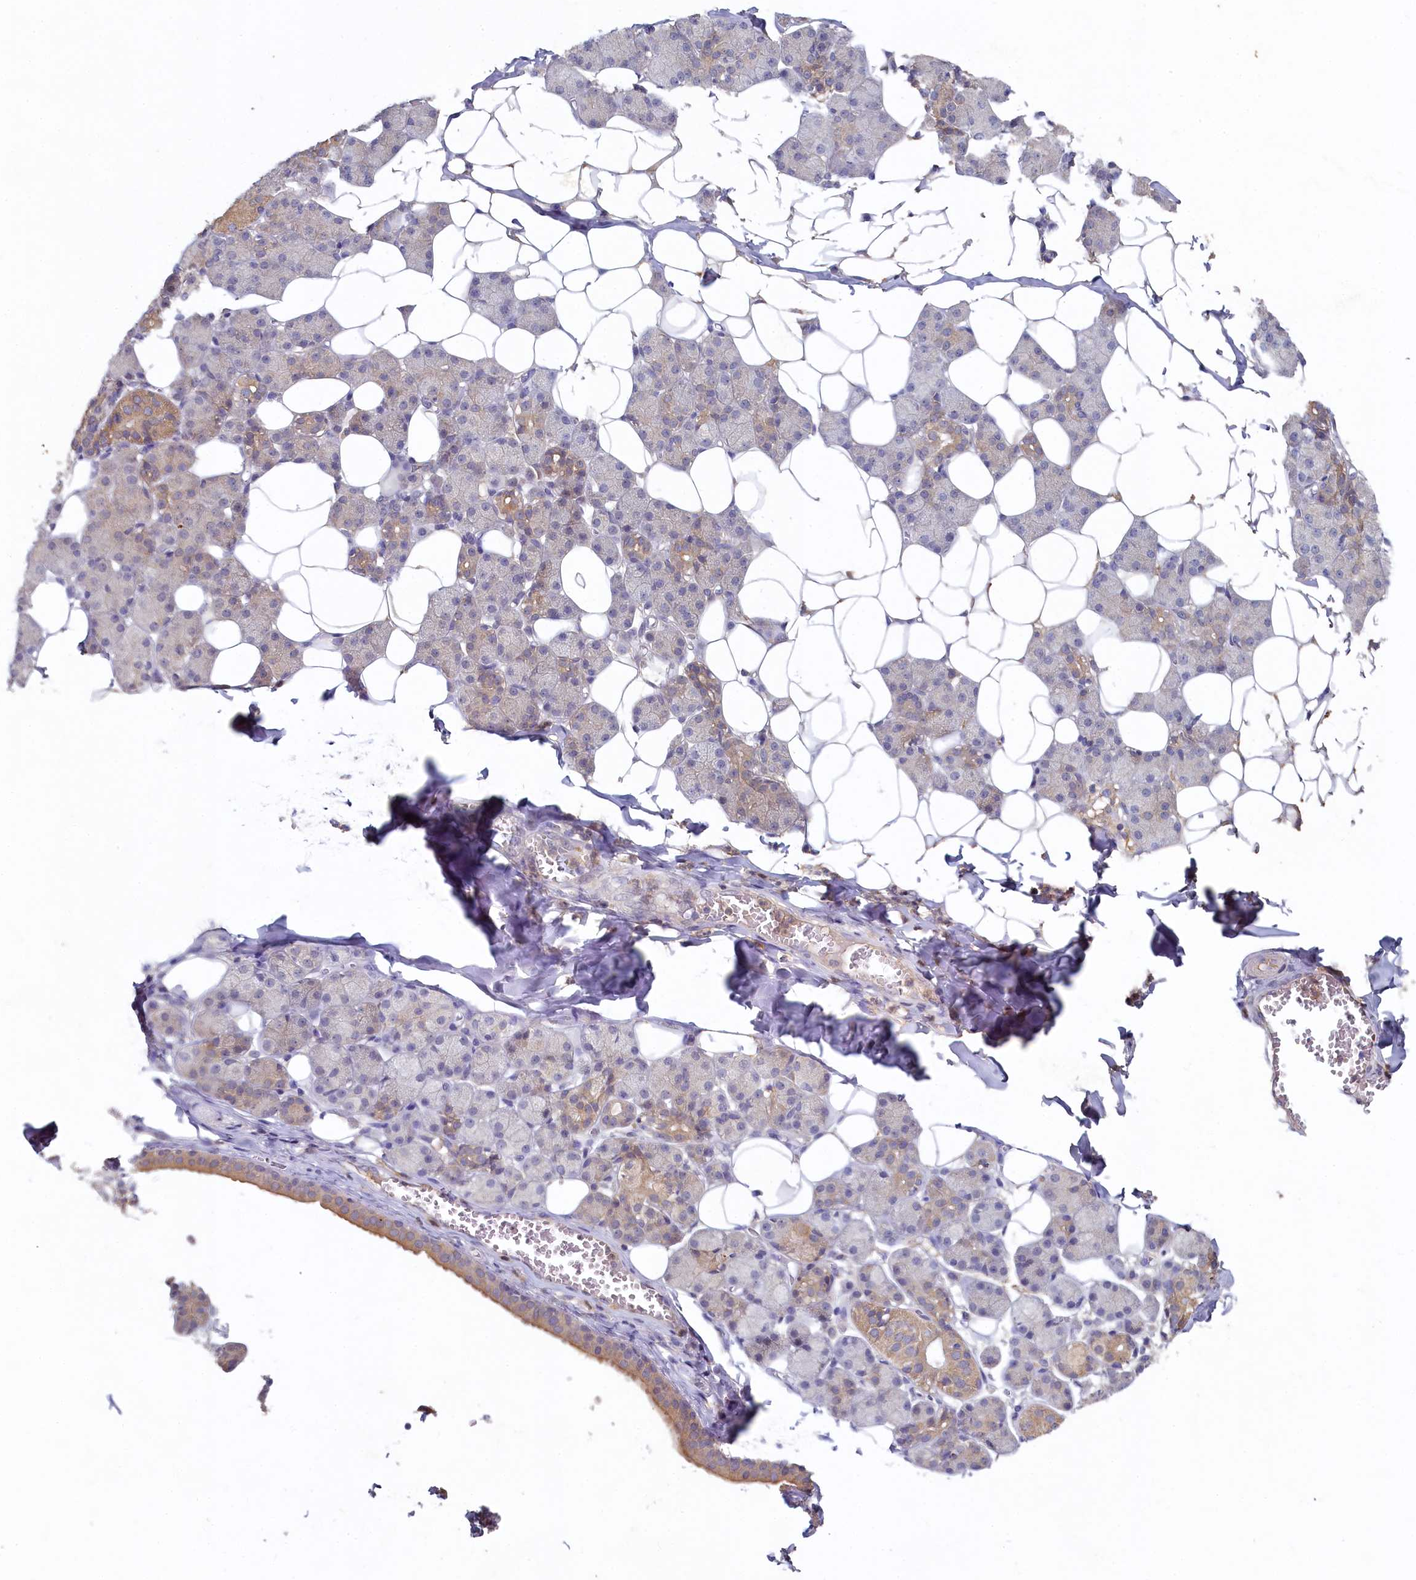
{"staining": {"intensity": "moderate", "quantity": "25%-75%", "location": "cytoplasmic/membranous"}, "tissue": "salivary gland", "cell_type": "Glandular cells", "image_type": "normal", "snomed": [{"axis": "morphology", "description": "Normal tissue, NOS"}, {"axis": "topography", "description": "Salivary gland"}], "caption": "A high-resolution photomicrograph shows IHC staining of benign salivary gland, which displays moderate cytoplasmic/membranous positivity in approximately 25%-75% of glandular cells.", "gene": "HERC3", "patient": {"sex": "female", "age": 33}}